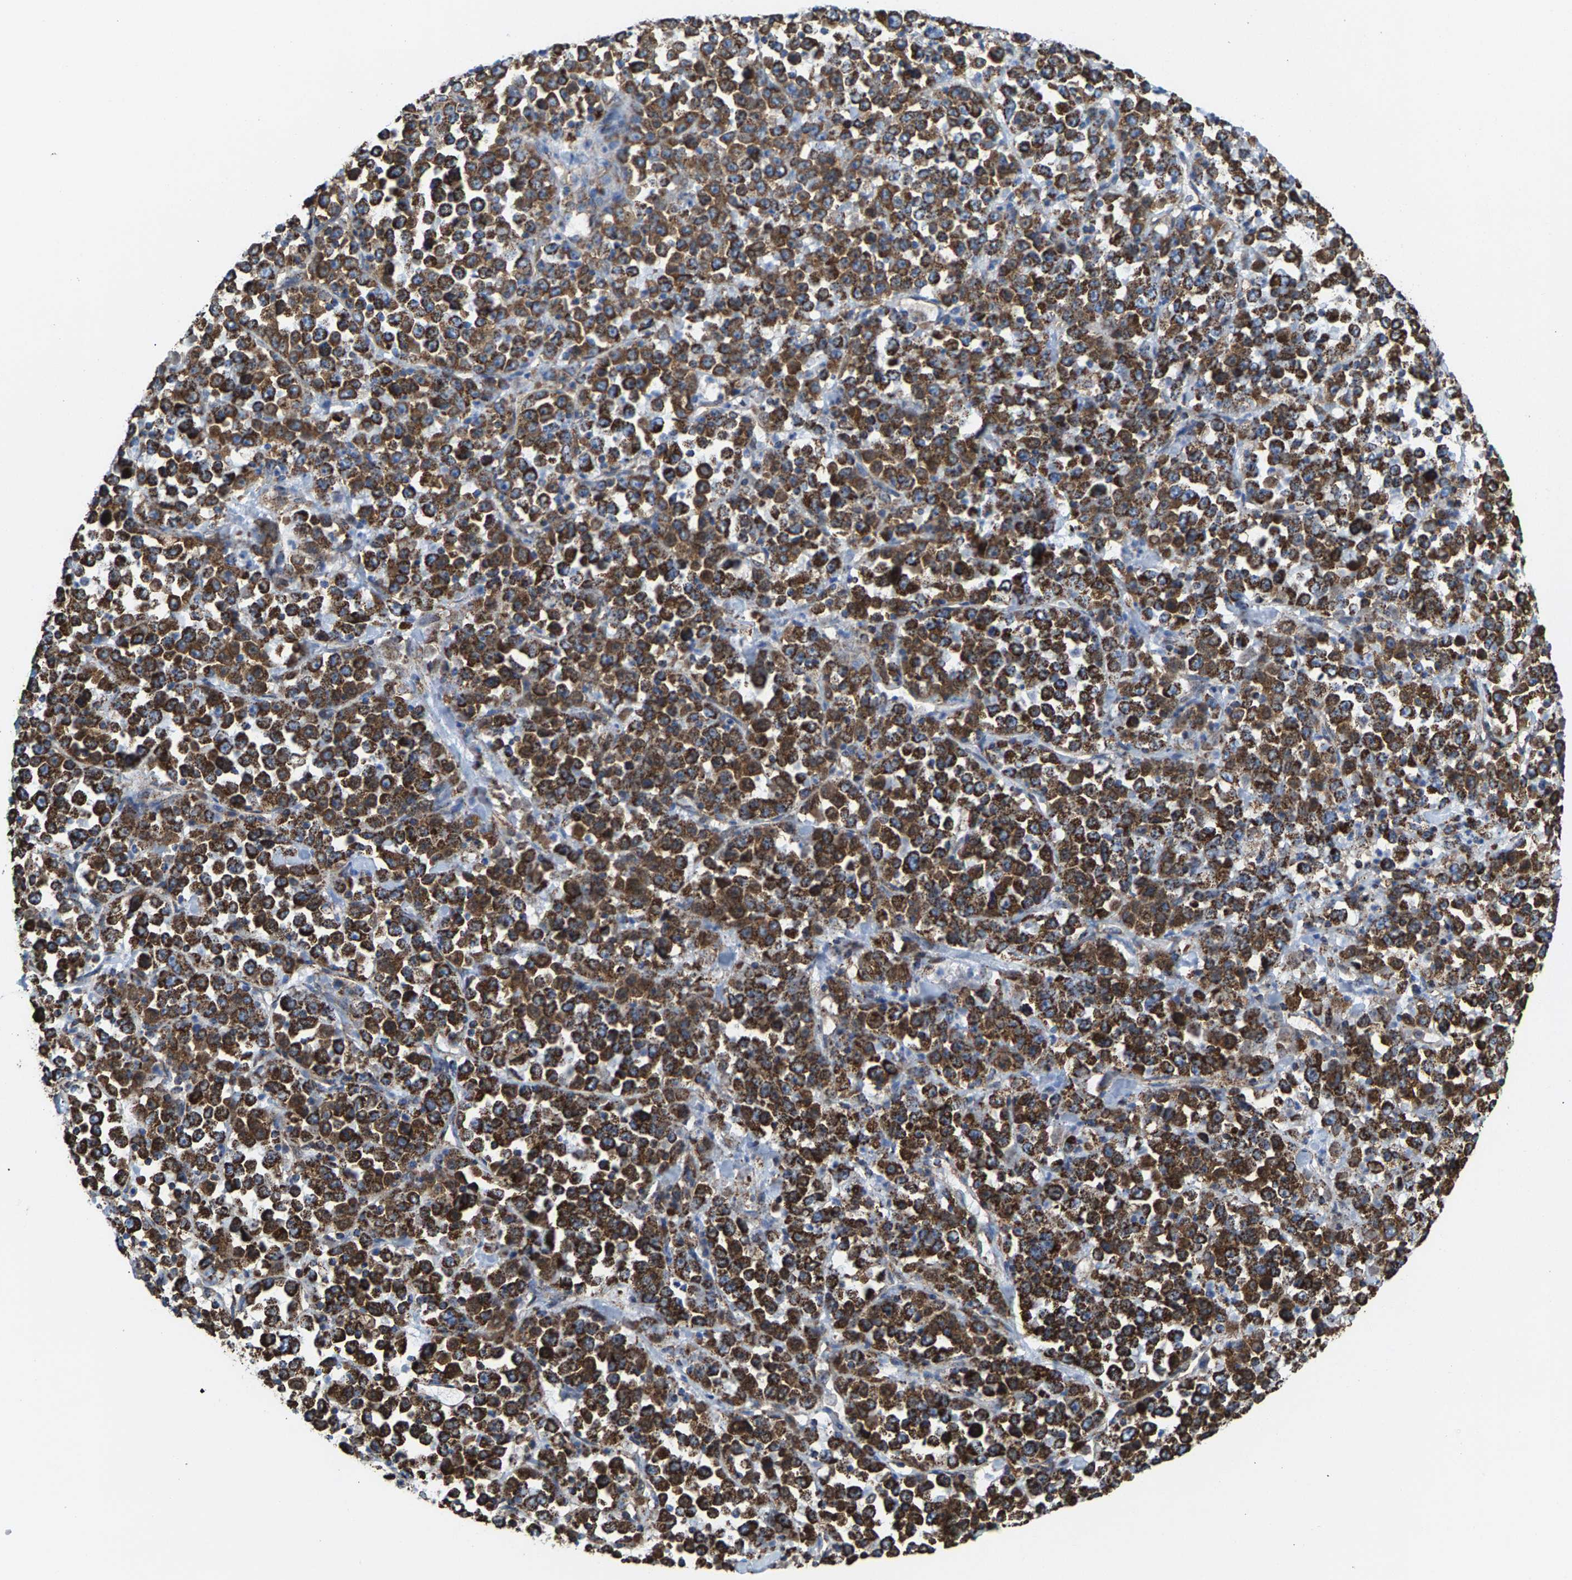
{"staining": {"intensity": "strong", "quantity": ">75%", "location": "cytoplasmic/membranous"}, "tissue": "stomach cancer", "cell_type": "Tumor cells", "image_type": "cancer", "snomed": [{"axis": "morphology", "description": "Normal tissue, NOS"}, {"axis": "morphology", "description": "Adenocarcinoma, NOS"}, {"axis": "topography", "description": "Stomach, upper"}, {"axis": "topography", "description": "Stomach"}], "caption": "Protein expression analysis of human stomach cancer (adenocarcinoma) reveals strong cytoplasmic/membranous positivity in approximately >75% of tumor cells. The staining was performed using DAB, with brown indicating positive protein expression. Nuclei are stained blue with hematoxylin.", "gene": "ECHS1", "patient": {"sex": "male", "age": 59}}